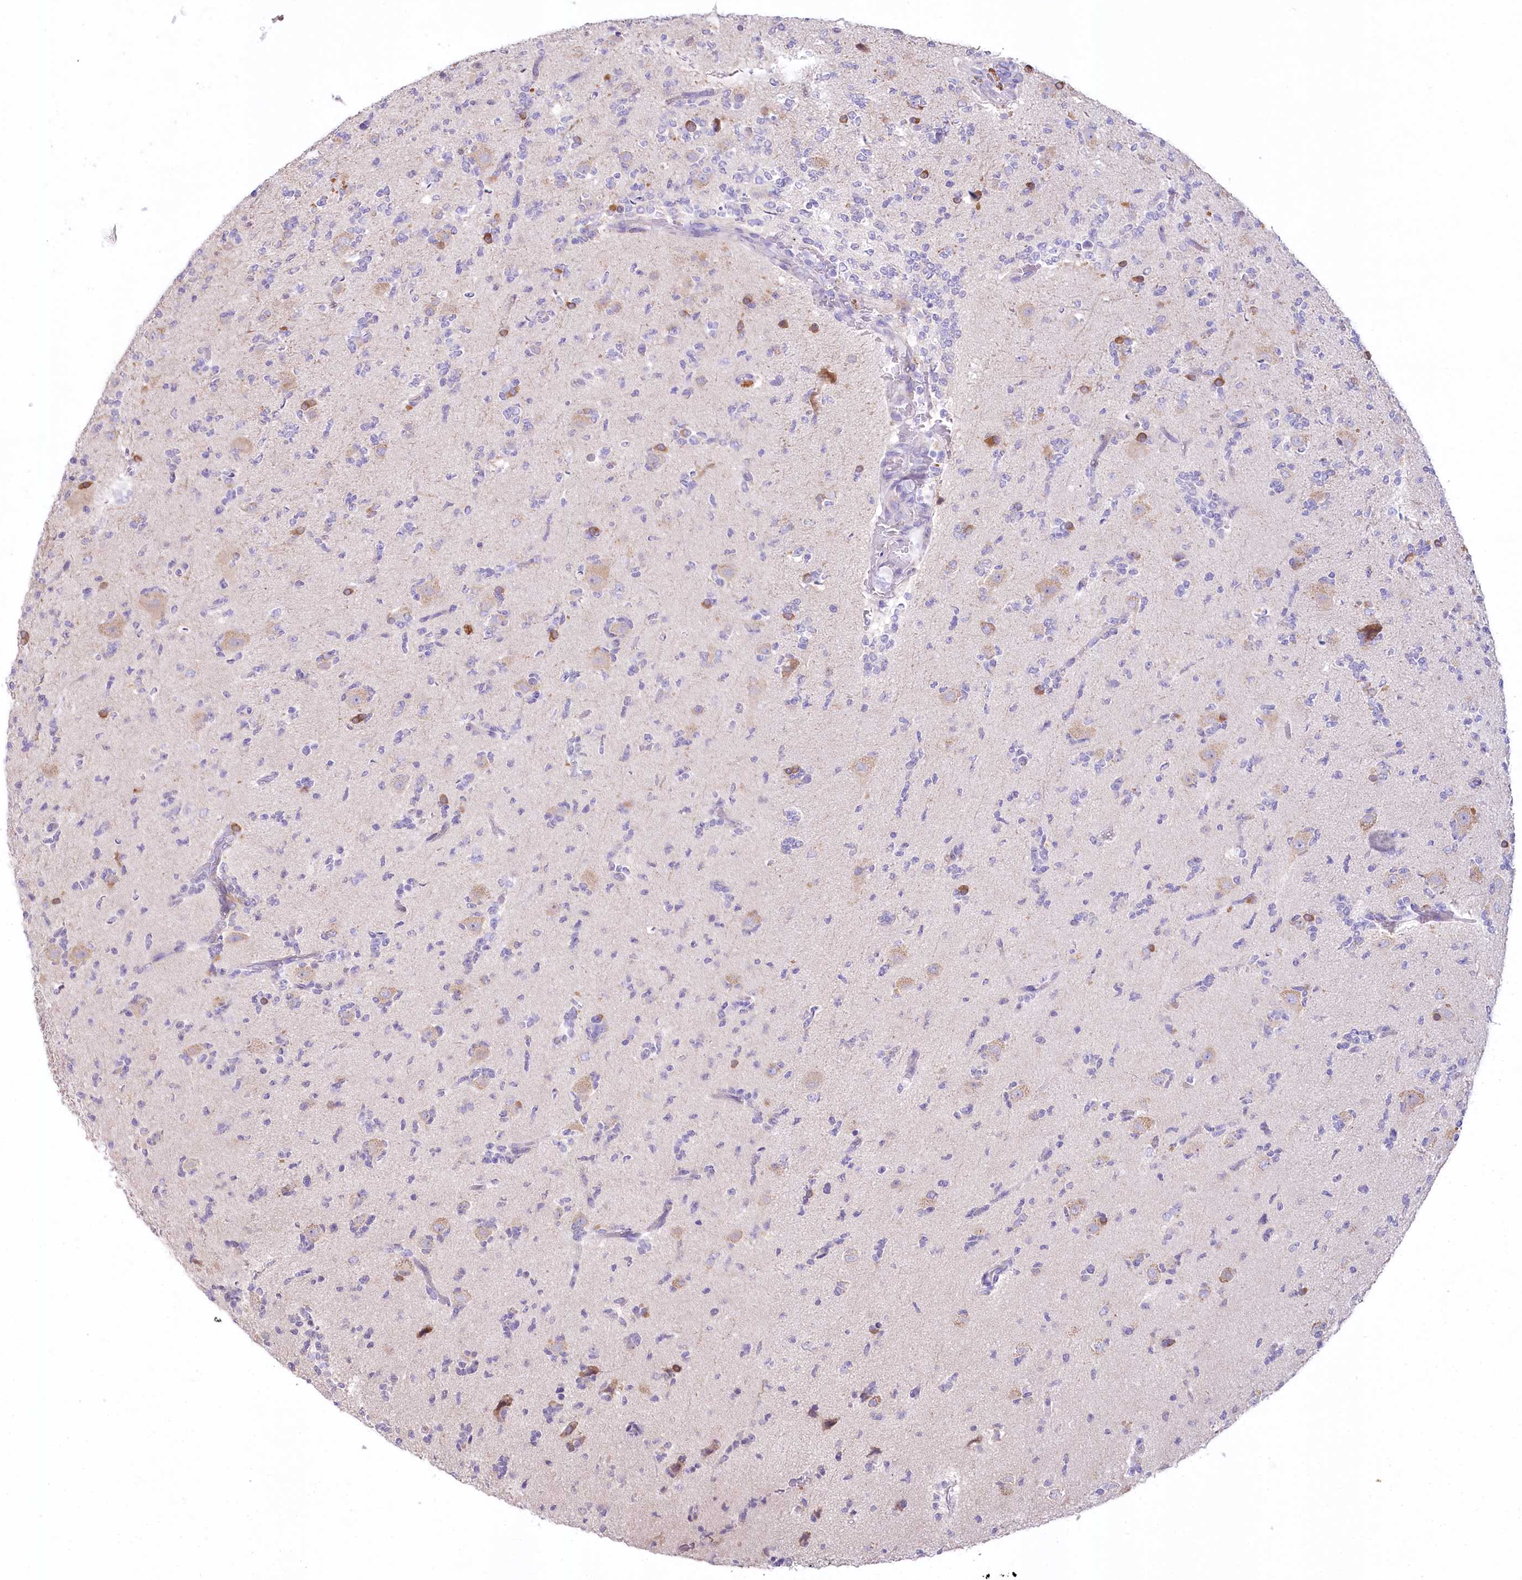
{"staining": {"intensity": "negative", "quantity": "none", "location": "none"}, "tissue": "glioma", "cell_type": "Tumor cells", "image_type": "cancer", "snomed": [{"axis": "morphology", "description": "Glioma, malignant, High grade"}, {"axis": "topography", "description": "Brain"}], "caption": "Immunohistochemistry (IHC) of human glioma shows no expression in tumor cells. (DAB (3,3'-diaminobenzidine) immunohistochemistry with hematoxylin counter stain).", "gene": "MYOZ1", "patient": {"sex": "female", "age": 62}}